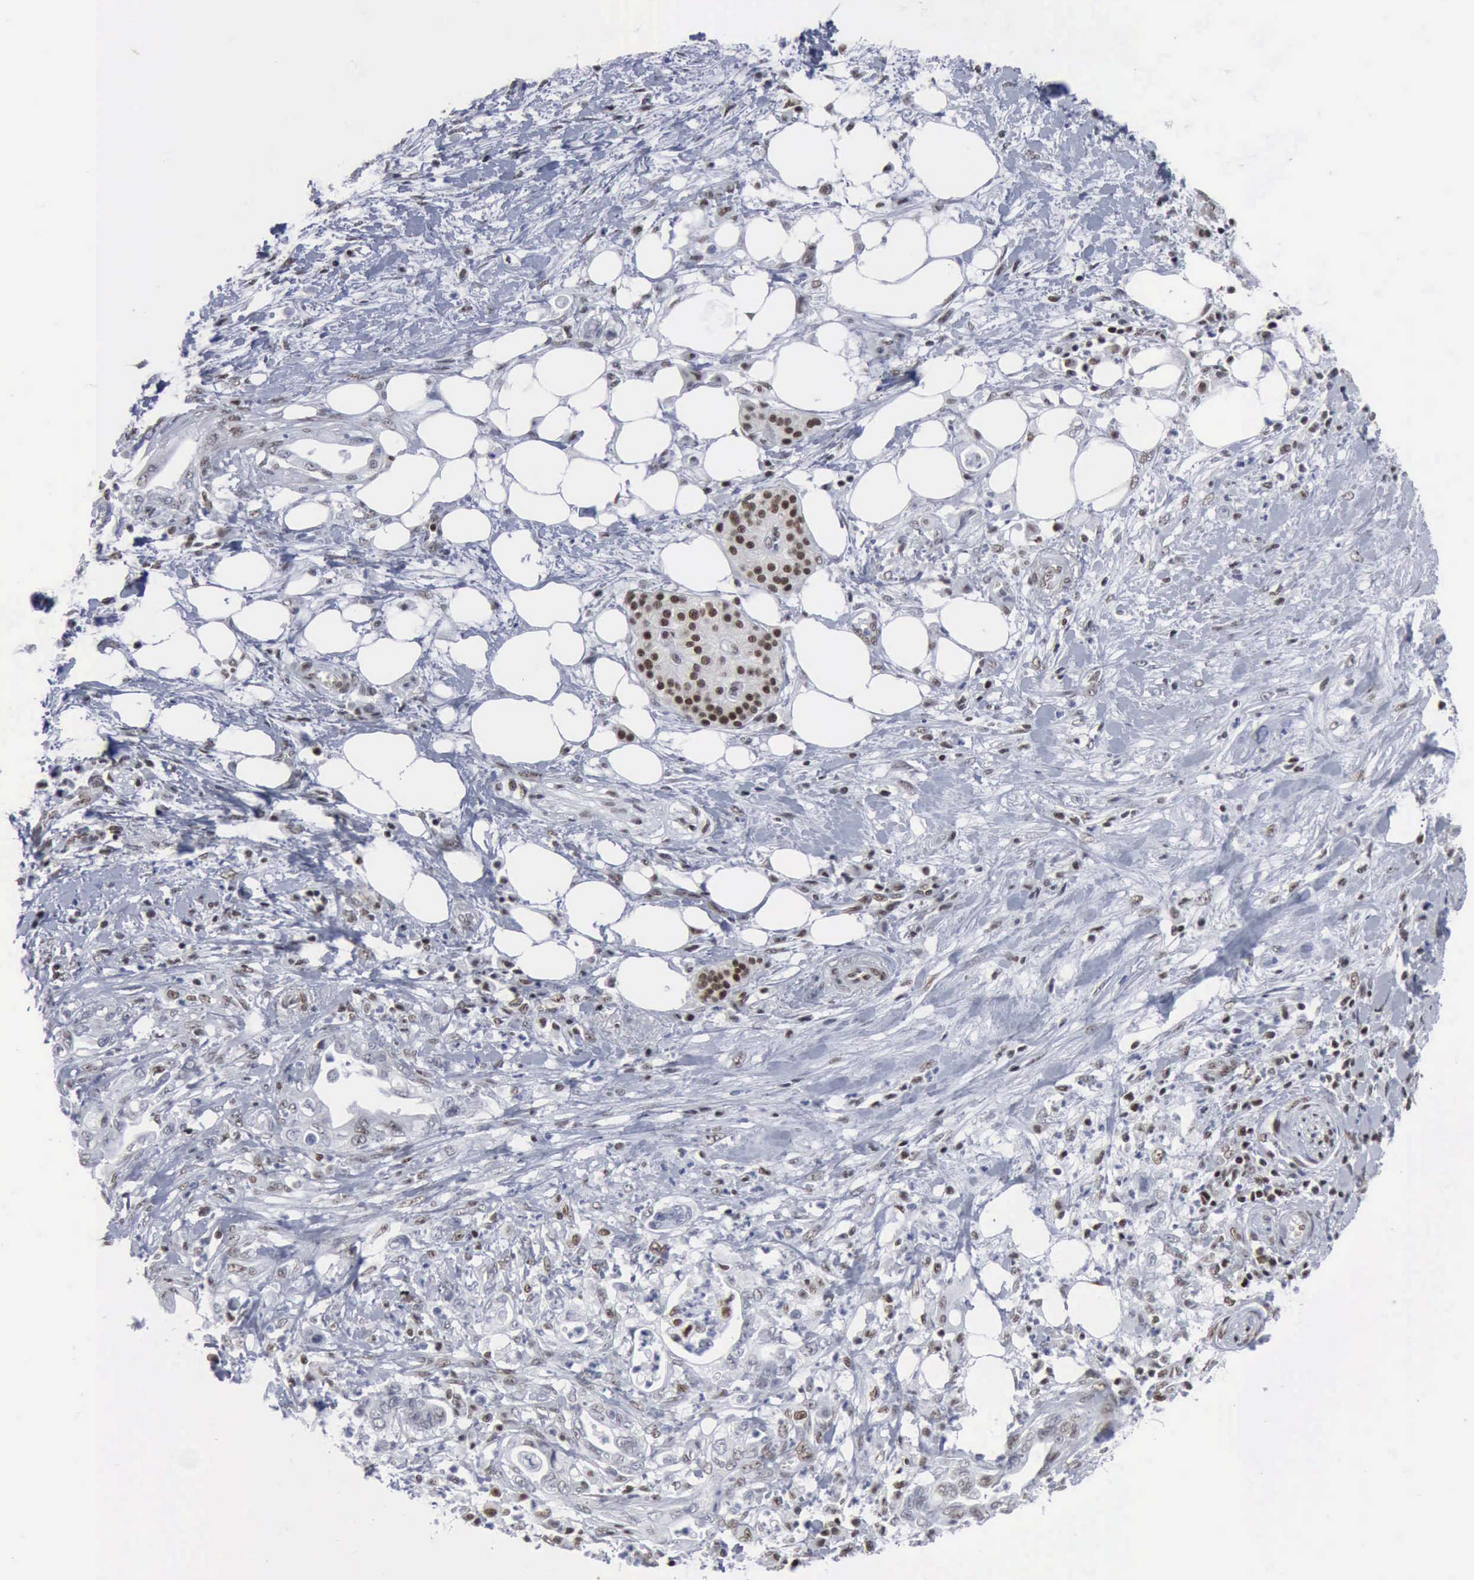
{"staining": {"intensity": "moderate", "quantity": "25%-75%", "location": "nuclear"}, "tissue": "pancreatic cancer", "cell_type": "Tumor cells", "image_type": "cancer", "snomed": [{"axis": "morphology", "description": "Adenocarcinoma, NOS"}, {"axis": "topography", "description": "Pancreas"}], "caption": "Immunohistochemistry of human pancreatic cancer shows medium levels of moderate nuclear positivity in approximately 25%-75% of tumor cells.", "gene": "XPA", "patient": {"sex": "female", "age": 66}}